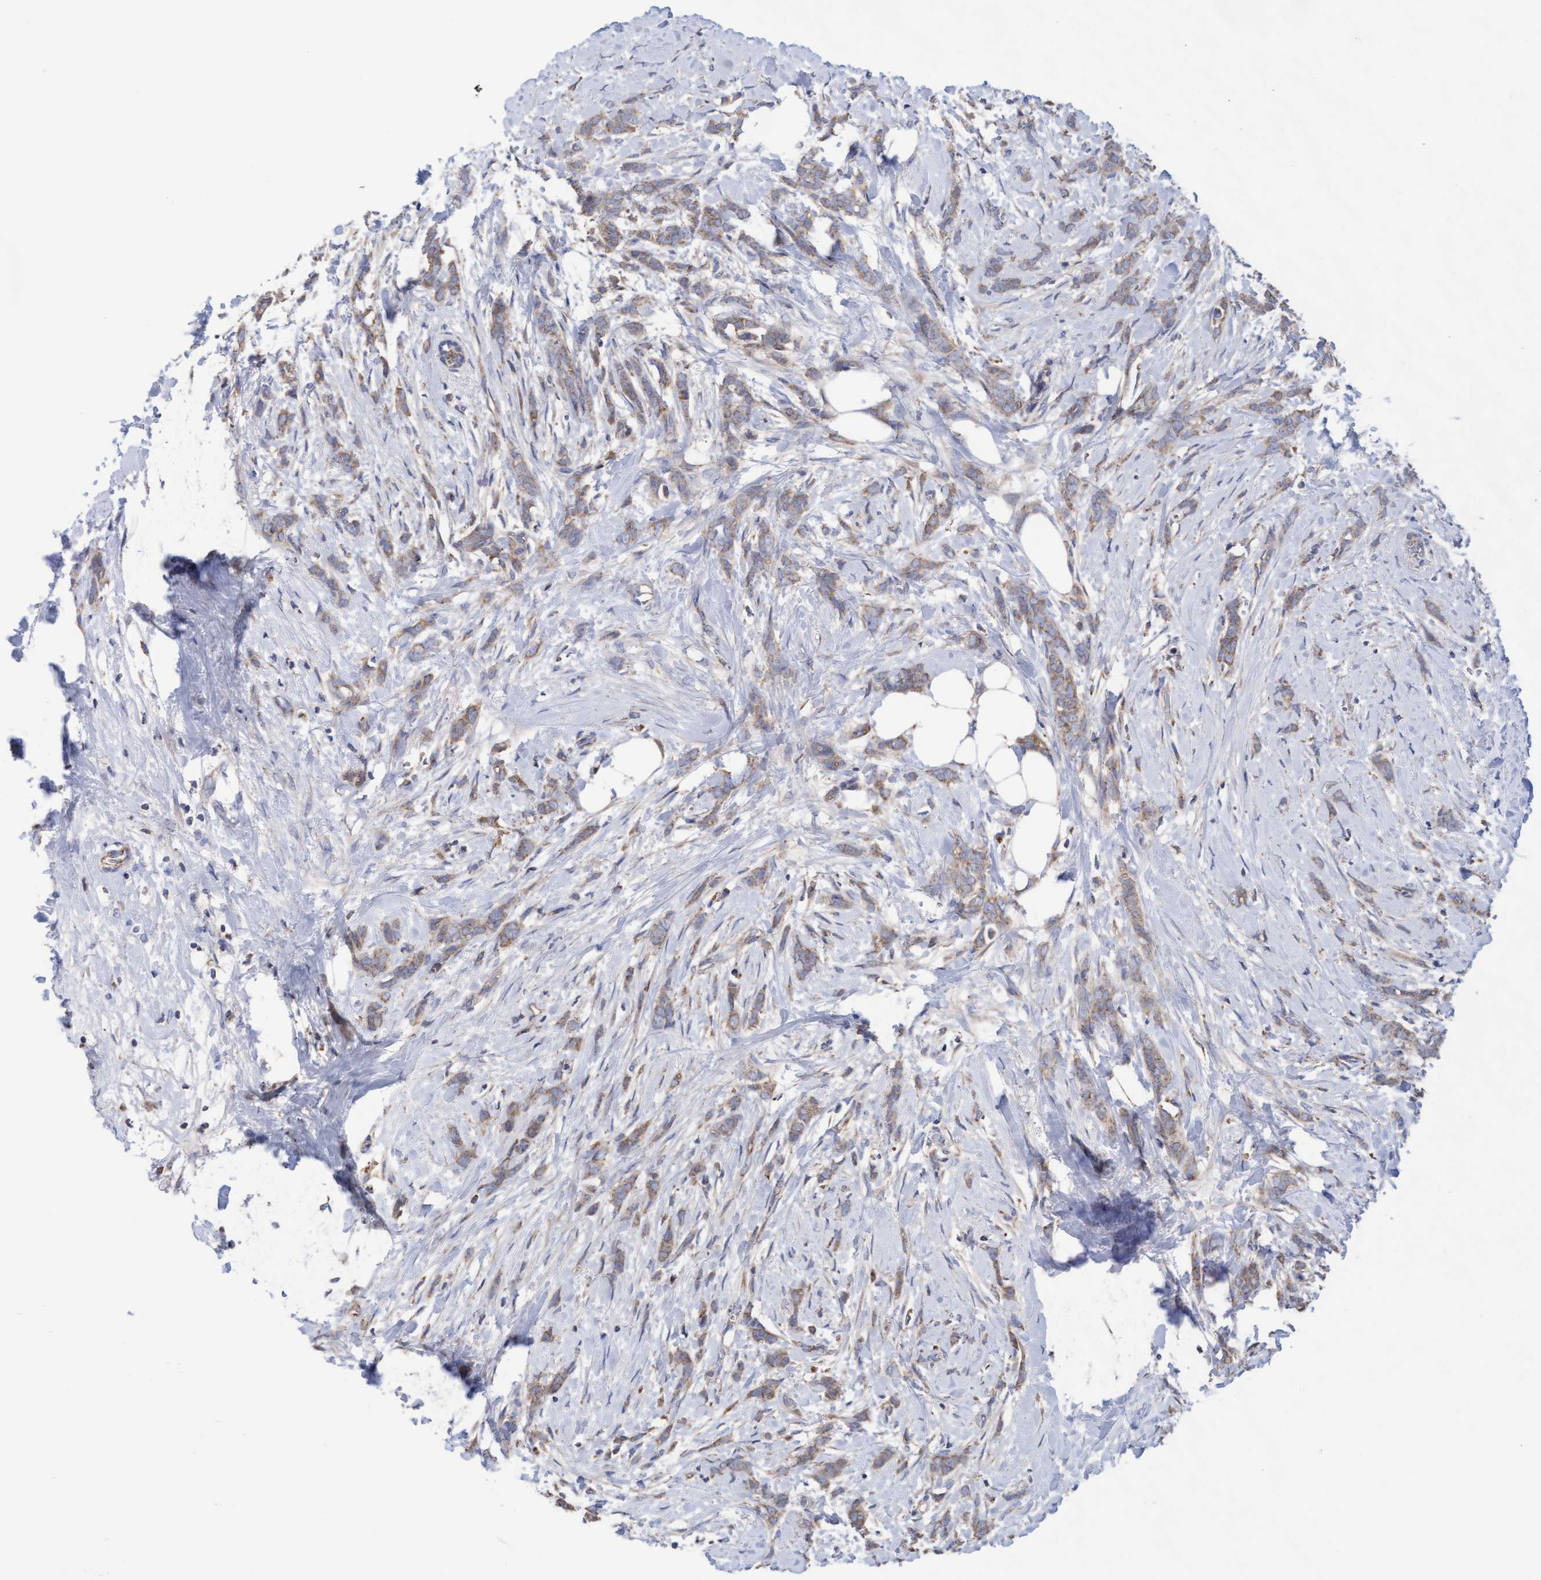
{"staining": {"intensity": "moderate", "quantity": ">75%", "location": "cytoplasmic/membranous"}, "tissue": "breast cancer", "cell_type": "Tumor cells", "image_type": "cancer", "snomed": [{"axis": "morphology", "description": "Lobular carcinoma, in situ"}, {"axis": "morphology", "description": "Lobular carcinoma"}, {"axis": "topography", "description": "Breast"}], "caption": "Tumor cells demonstrate medium levels of moderate cytoplasmic/membranous expression in approximately >75% of cells in human lobular carcinoma in situ (breast). (Stains: DAB in brown, nuclei in blue, Microscopy: brightfield microscopy at high magnification).", "gene": "COBL", "patient": {"sex": "female", "age": 41}}